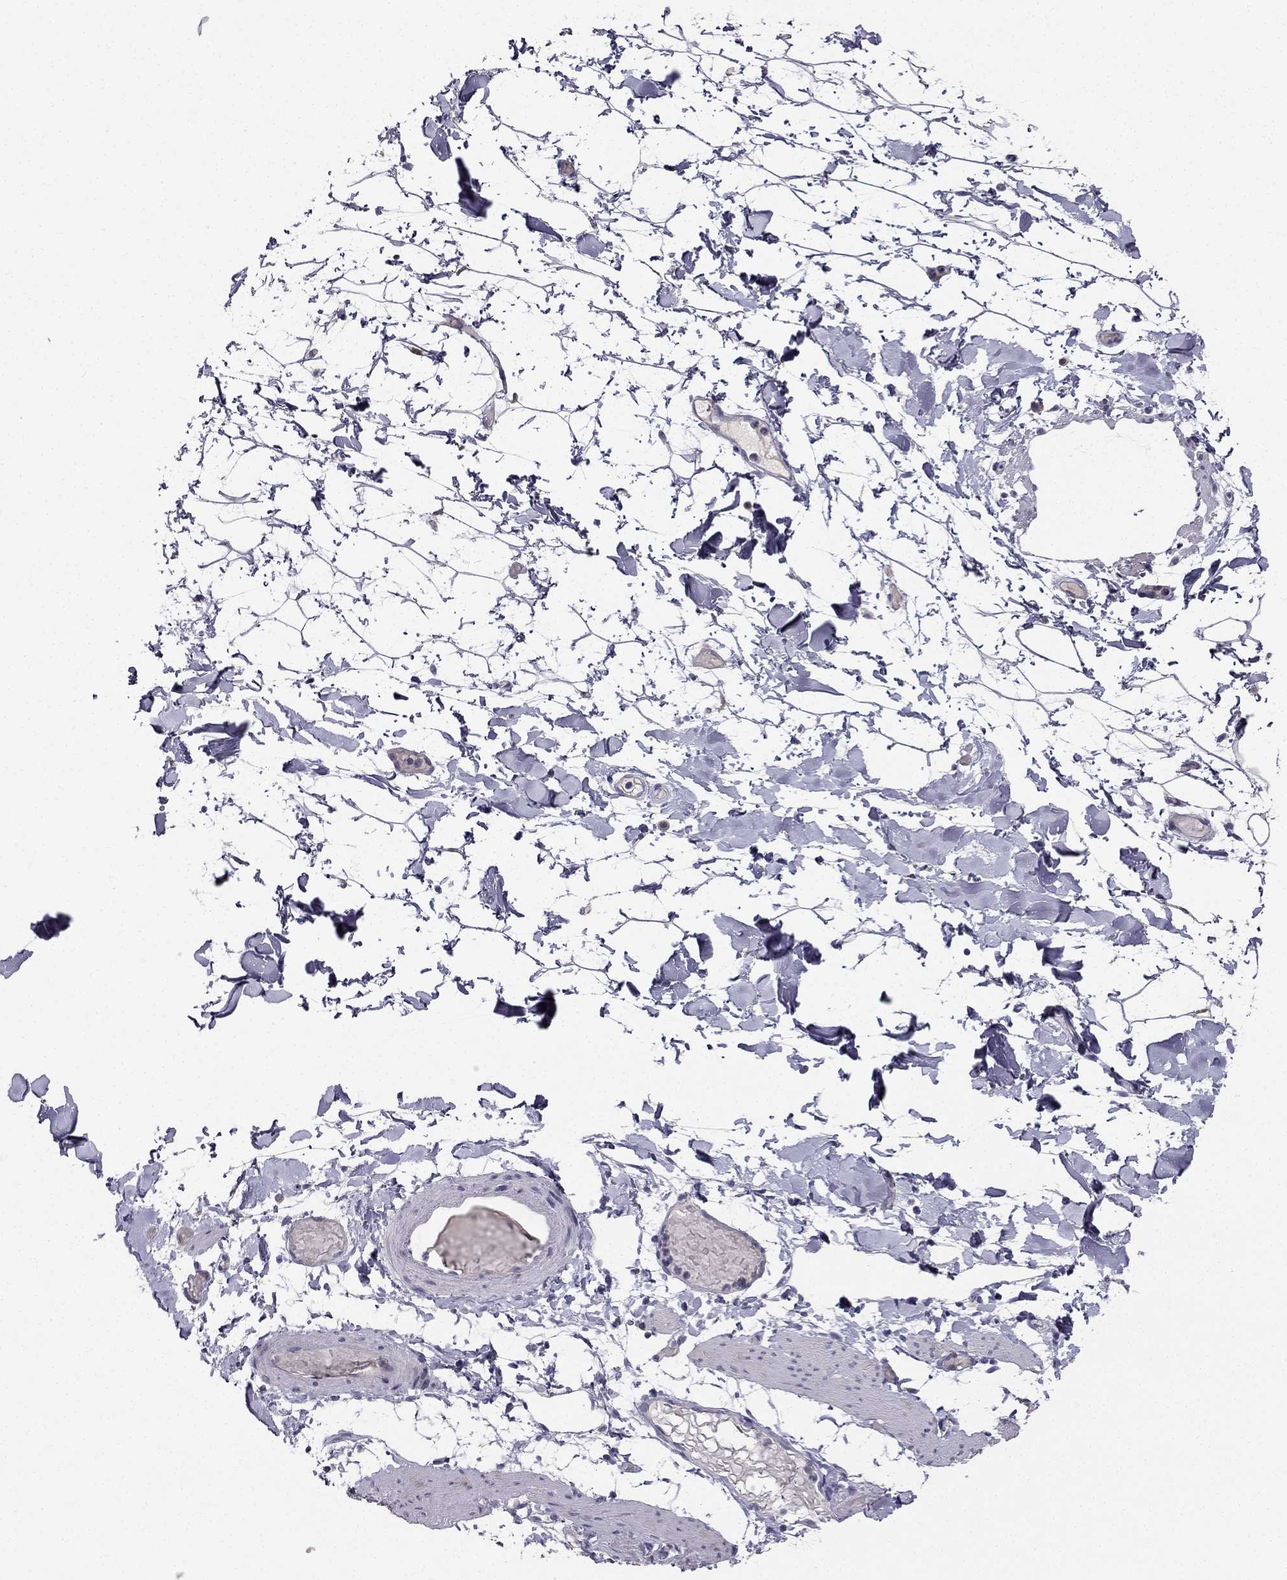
{"staining": {"intensity": "negative", "quantity": "none", "location": "none"}, "tissue": "adipose tissue", "cell_type": "Adipocytes", "image_type": "normal", "snomed": [{"axis": "morphology", "description": "Normal tissue, NOS"}, {"axis": "topography", "description": "Gallbladder"}, {"axis": "topography", "description": "Peripheral nerve tissue"}], "caption": "High magnification brightfield microscopy of normal adipose tissue stained with DAB (3,3'-diaminobenzidine) (brown) and counterstained with hematoxylin (blue): adipocytes show no significant expression.", "gene": "CALB2", "patient": {"sex": "female", "age": 45}}